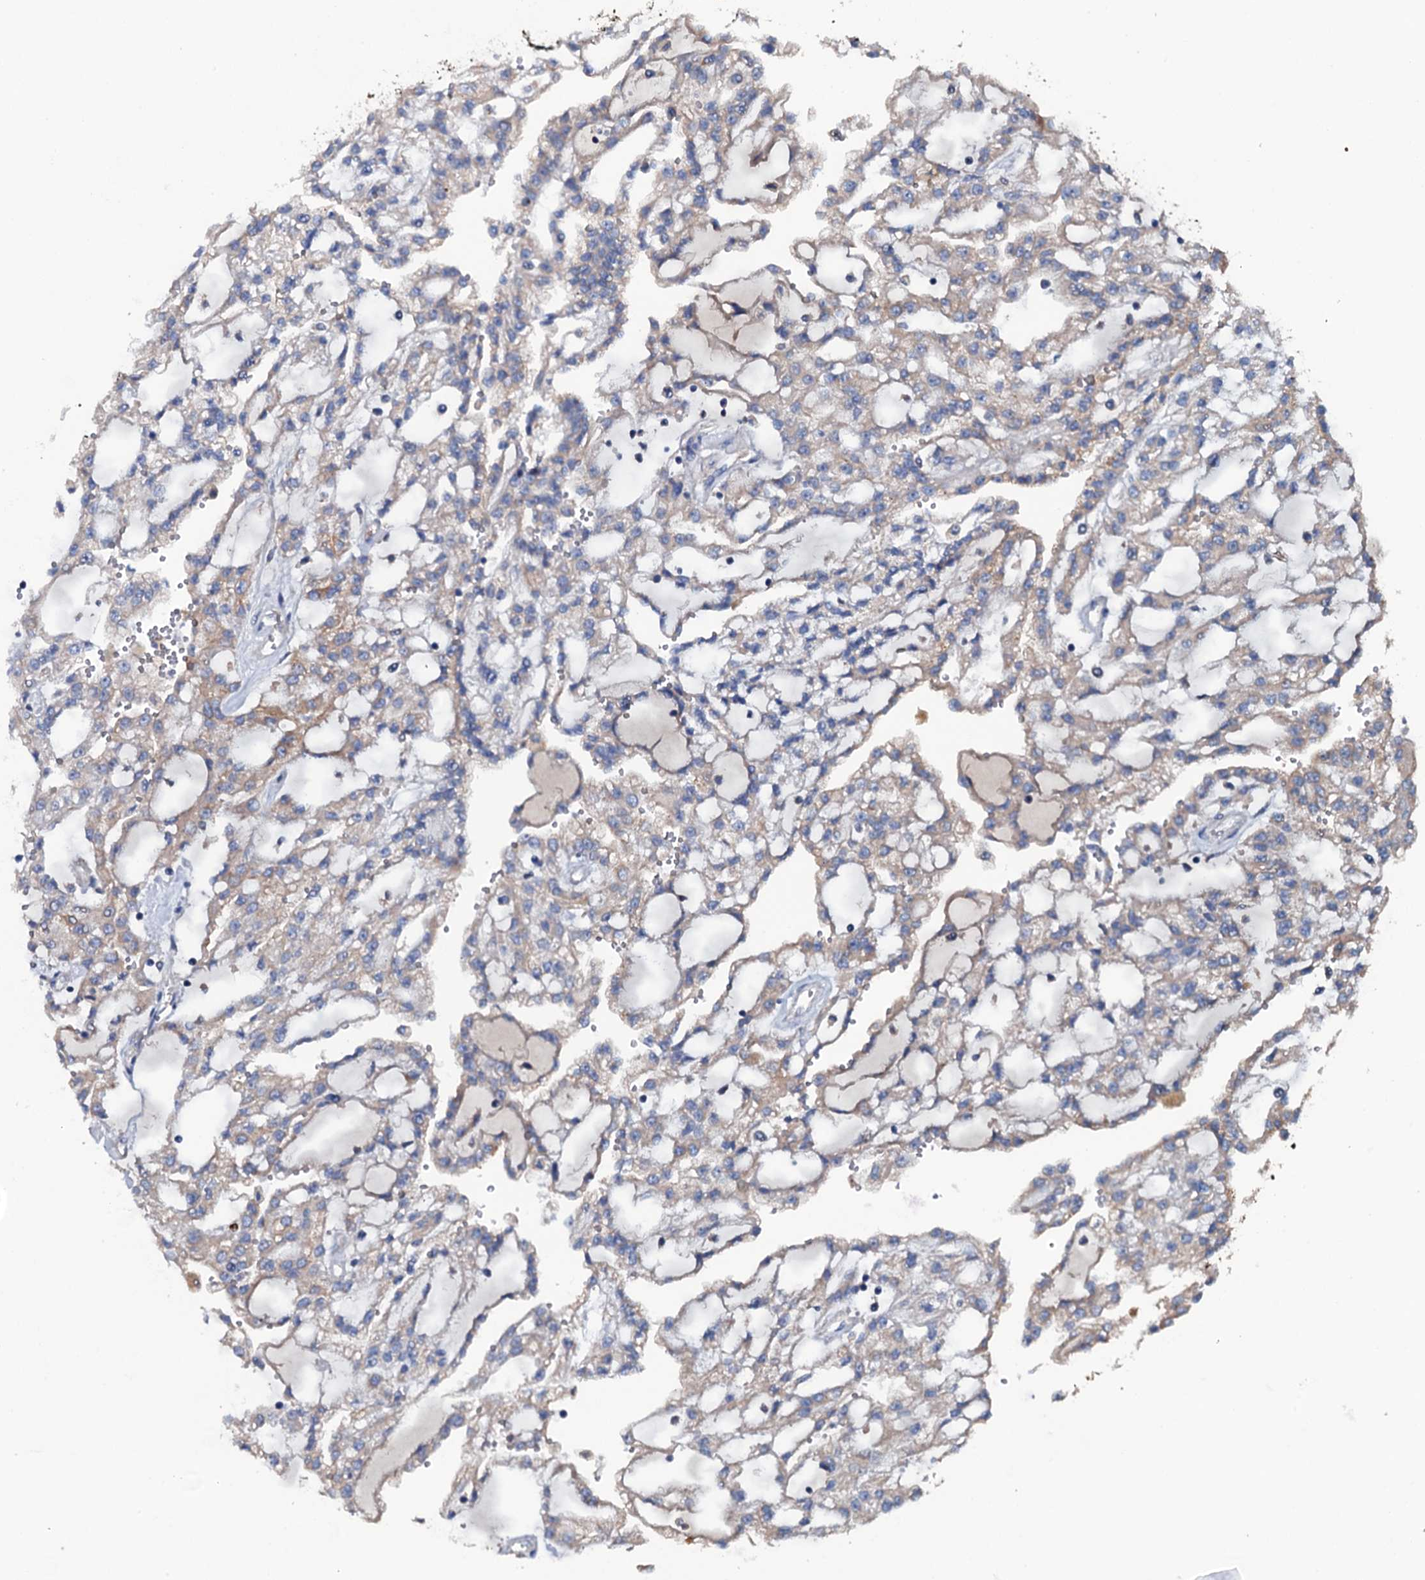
{"staining": {"intensity": "weak", "quantity": "25%-75%", "location": "cytoplasmic/membranous"}, "tissue": "renal cancer", "cell_type": "Tumor cells", "image_type": "cancer", "snomed": [{"axis": "morphology", "description": "Adenocarcinoma, NOS"}, {"axis": "topography", "description": "Kidney"}], "caption": "Weak cytoplasmic/membranous staining is present in about 25%-75% of tumor cells in renal cancer.", "gene": "NEK1", "patient": {"sex": "male", "age": 63}}